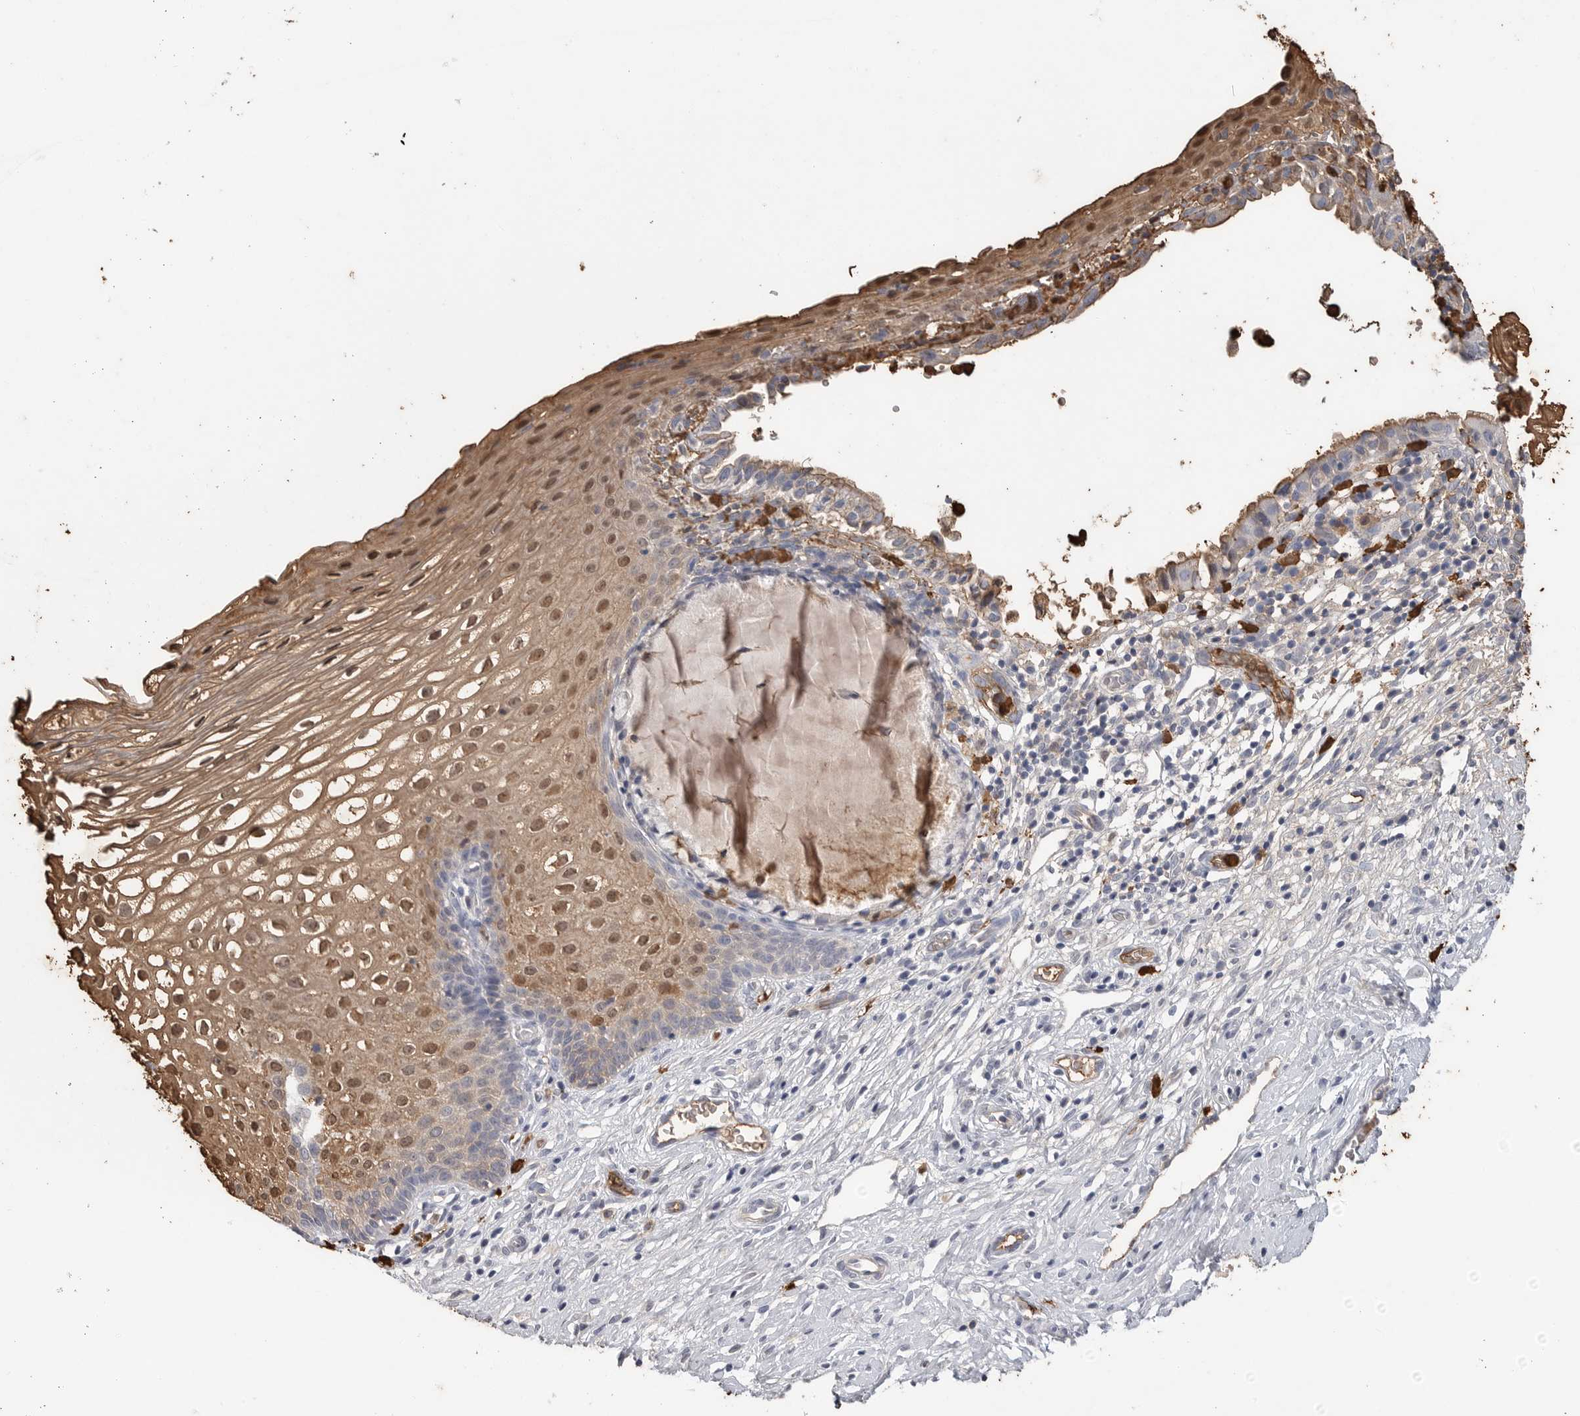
{"staining": {"intensity": "negative", "quantity": "none", "location": "none"}, "tissue": "cervix", "cell_type": "Glandular cells", "image_type": "normal", "snomed": [{"axis": "morphology", "description": "Normal tissue, NOS"}, {"axis": "topography", "description": "Cervix"}], "caption": "Micrograph shows no significant protein expression in glandular cells of benign cervix. The staining is performed using DAB (3,3'-diaminobenzidine) brown chromogen with nuclei counter-stained in using hematoxylin.", "gene": "CYB561D1", "patient": {"sex": "female", "age": 27}}